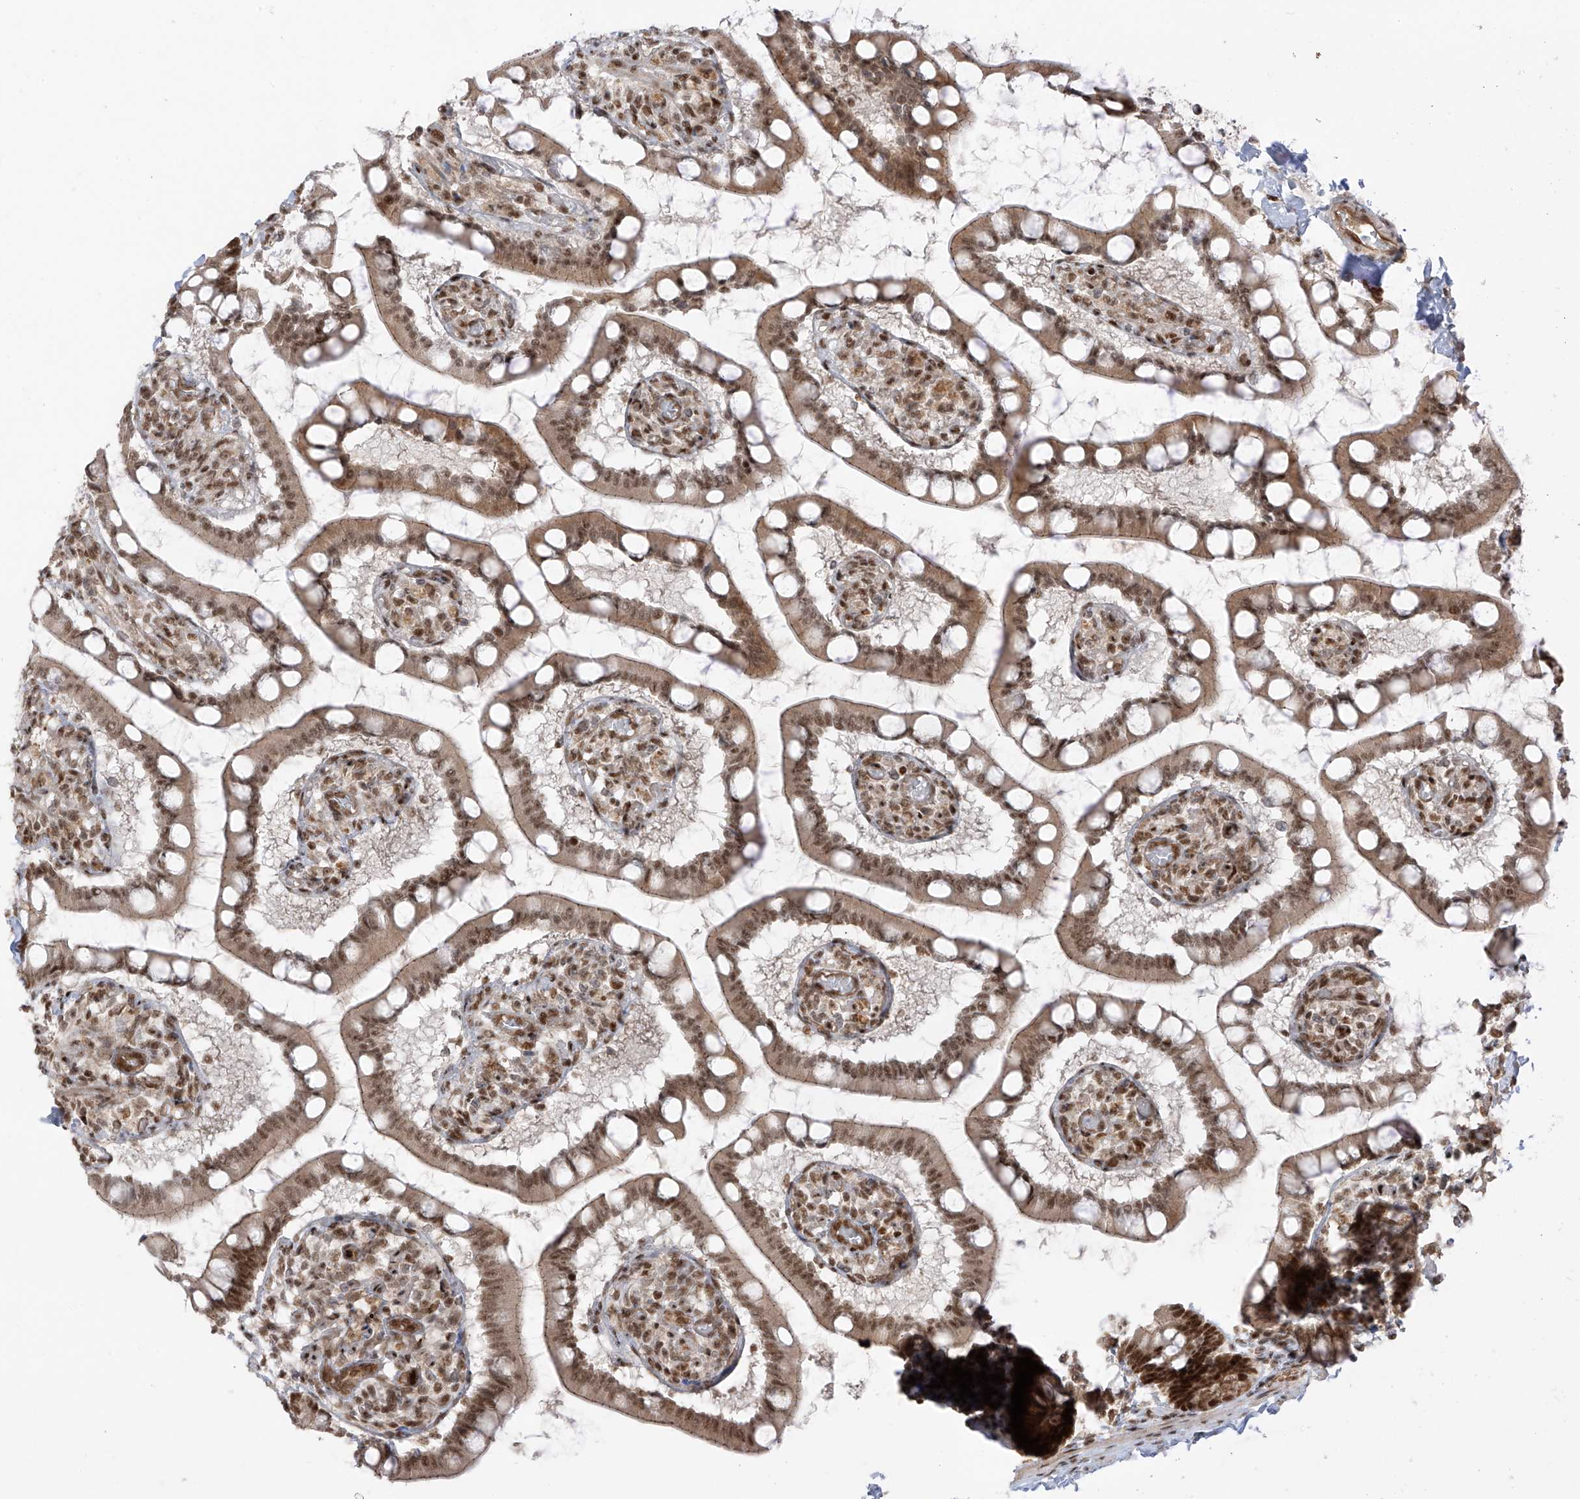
{"staining": {"intensity": "strong", "quantity": ">75%", "location": "cytoplasmic/membranous,nuclear"}, "tissue": "small intestine", "cell_type": "Glandular cells", "image_type": "normal", "snomed": [{"axis": "morphology", "description": "Normal tissue, NOS"}, {"axis": "topography", "description": "Small intestine"}], "caption": "Immunohistochemical staining of normal small intestine demonstrates high levels of strong cytoplasmic/membranous,nuclear expression in approximately >75% of glandular cells.", "gene": "ARHGEF3", "patient": {"sex": "male", "age": 52}}